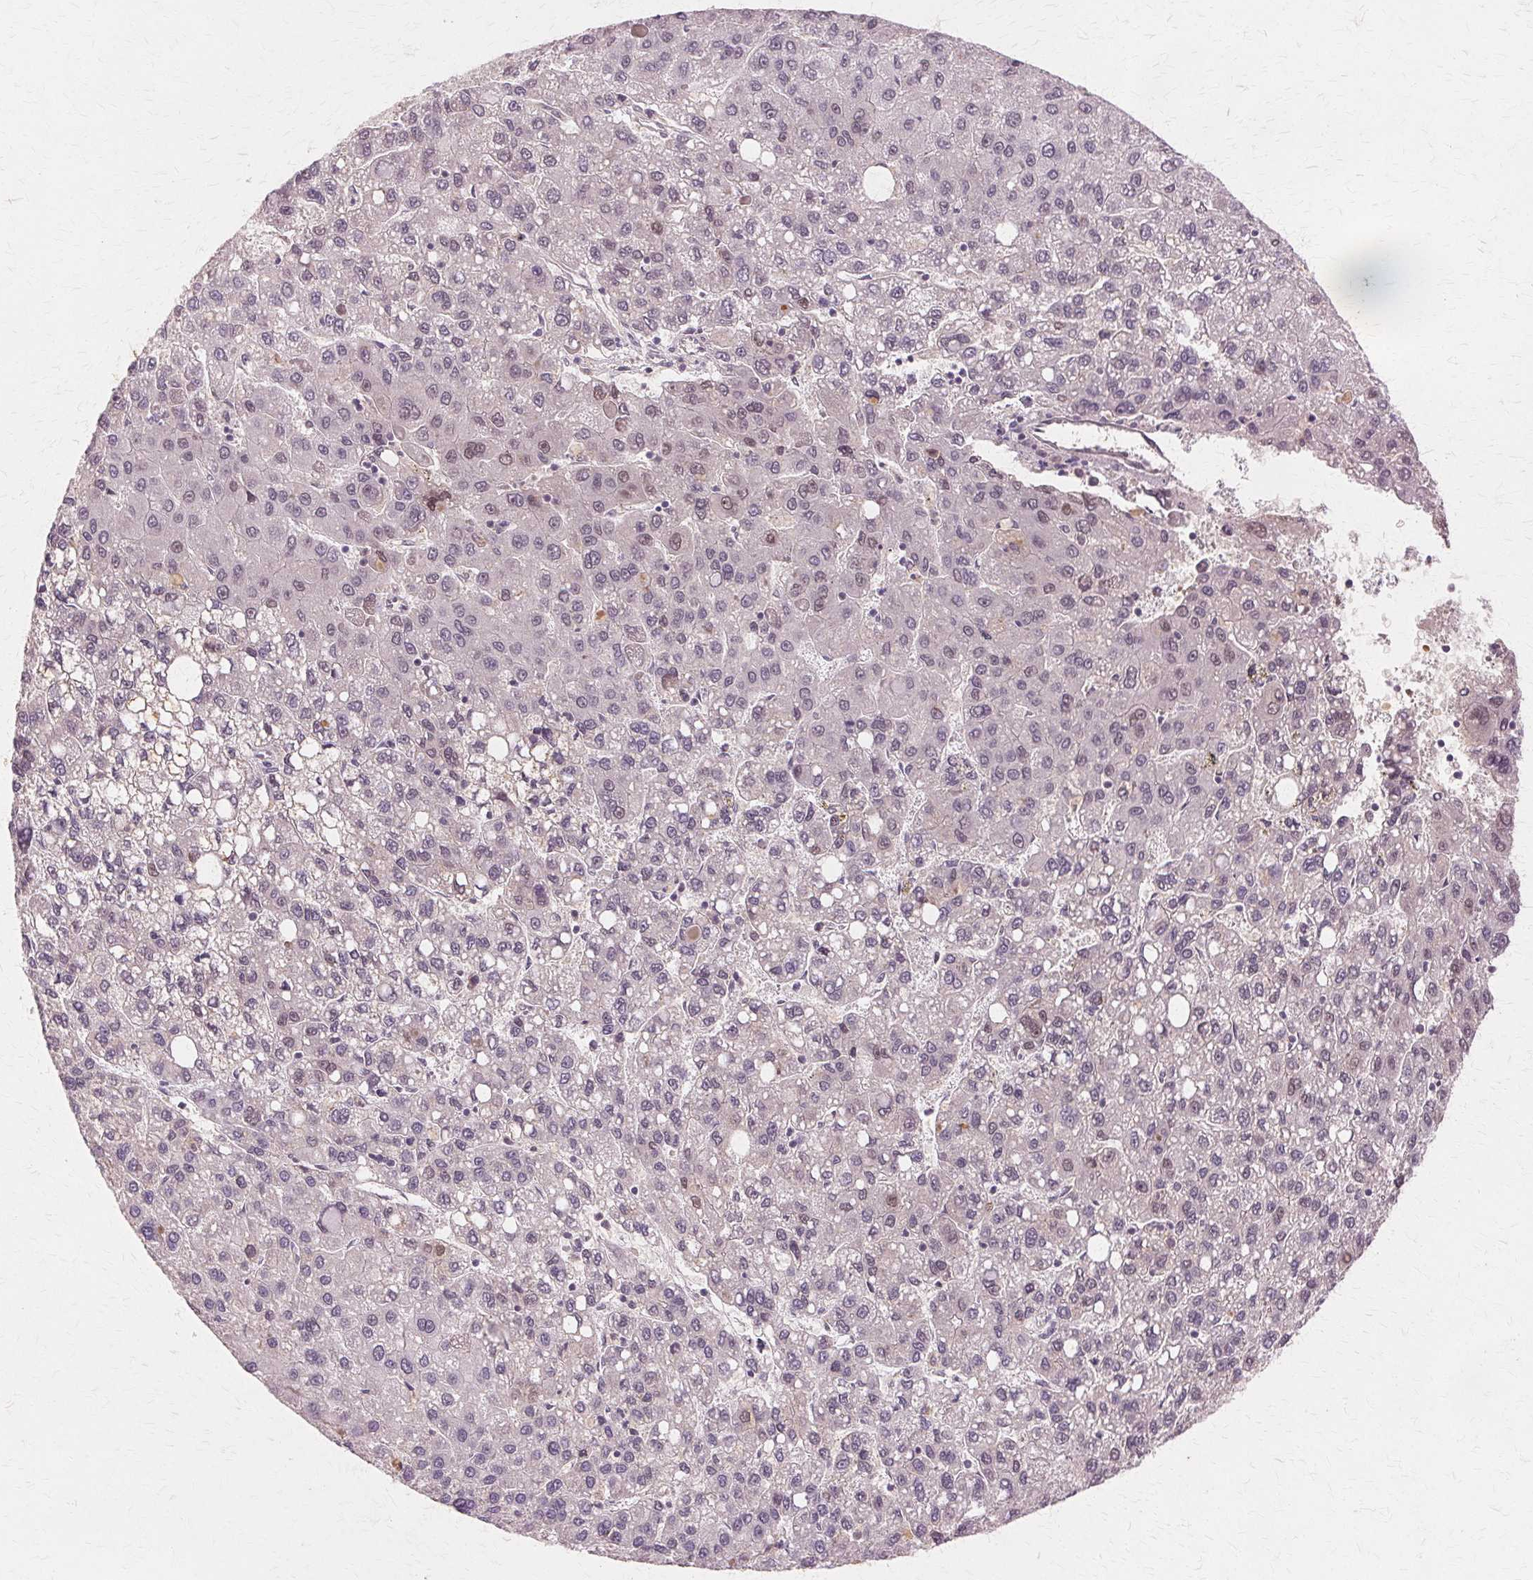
{"staining": {"intensity": "negative", "quantity": "none", "location": "none"}, "tissue": "liver cancer", "cell_type": "Tumor cells", "image_type": "cancer", "snomed": [{"axis": "morphology", "description": "Carcinoma, Hepatocellular, NOS"}, {"axis": "topography", "description": "Liver"}], "caption": "A photomicrograph of hepatocellular carcinoma (liver) stained for a protein exhibits no brown staining in tumor cells.", "gene": "PRMT5", "patient": {"sex": "female", "age": 82}}